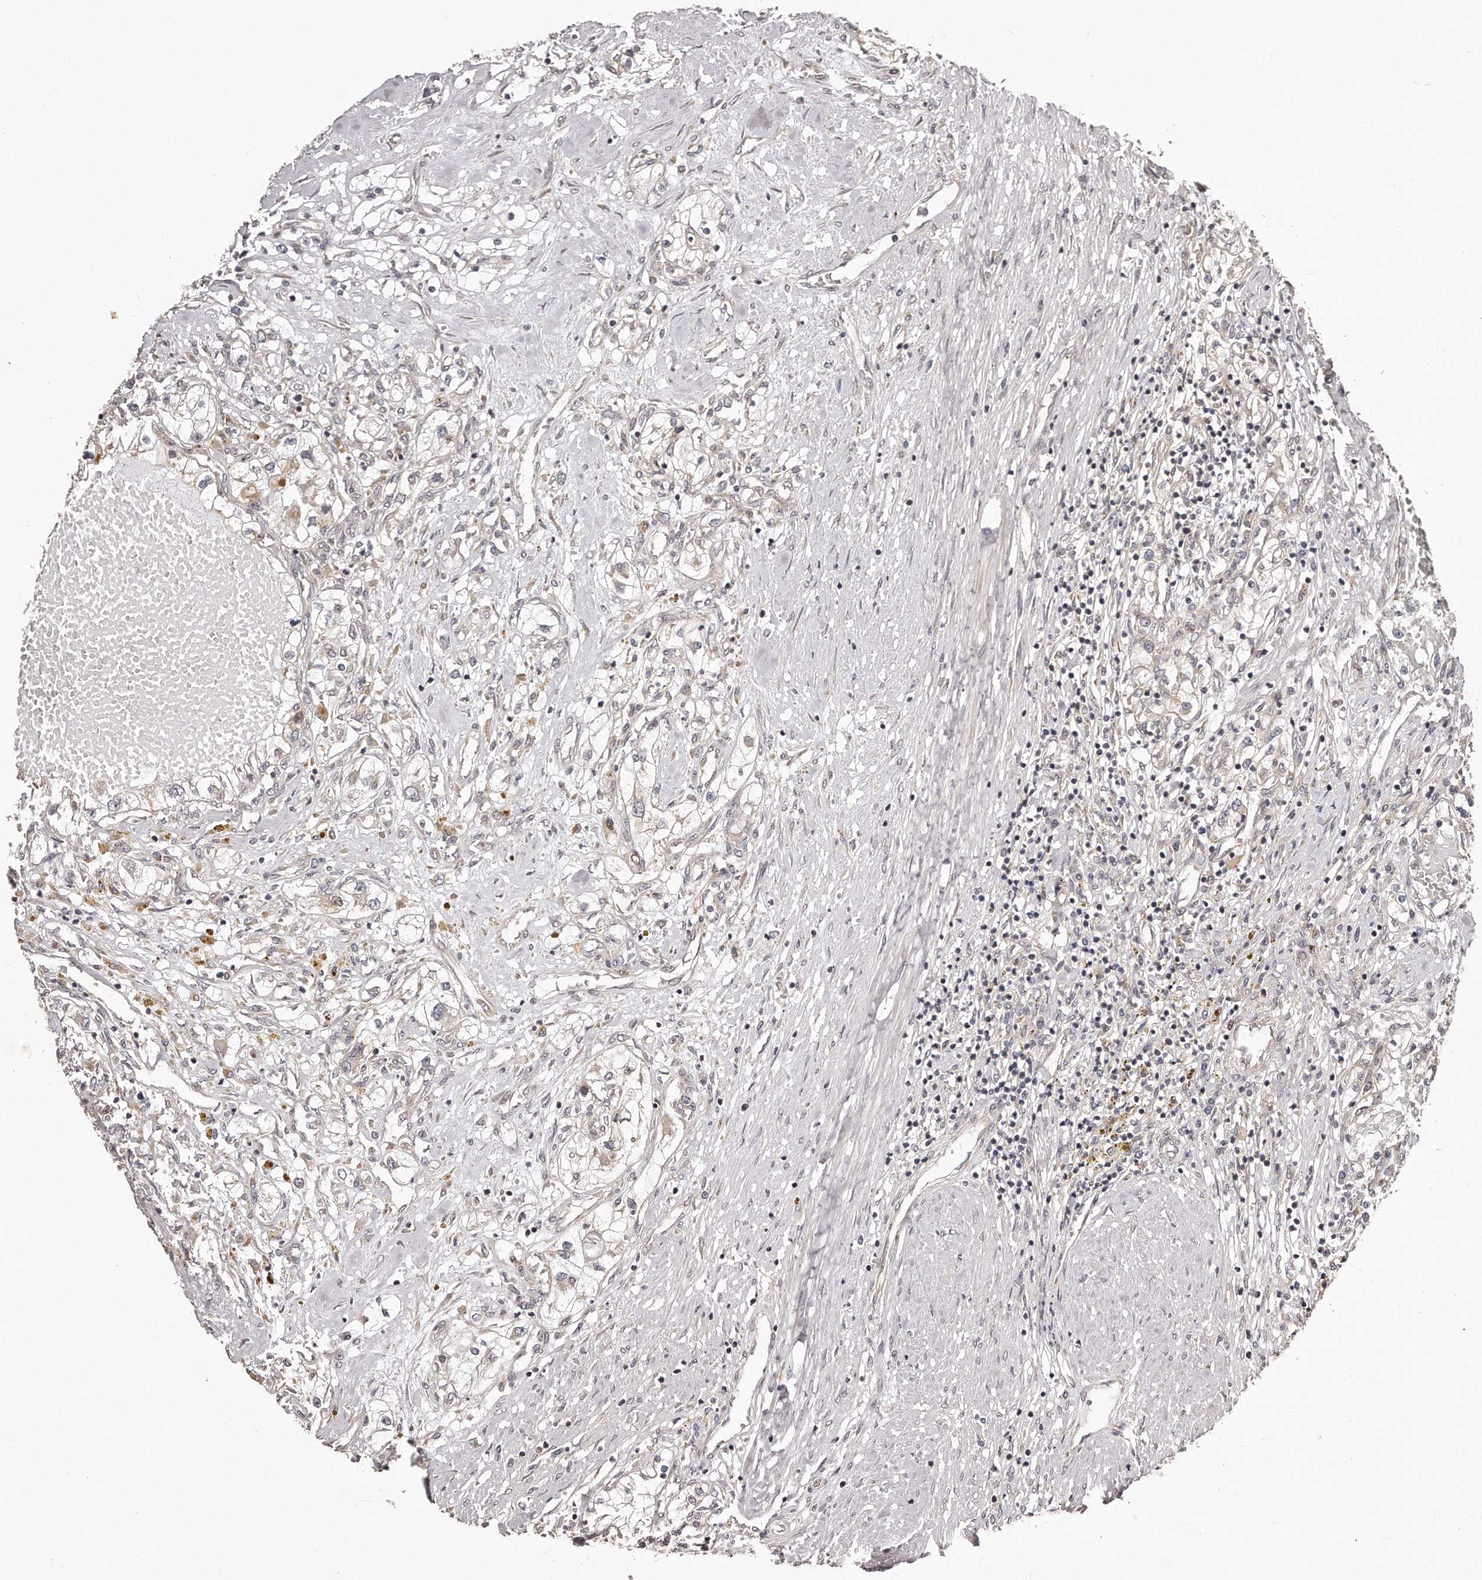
{"staining": {"intensity": "negative", "quantity": "none", "location": "none"}, "tissue": "renal cancer", "cell_type": "Tumor cells", "image_type": "cancer", "snomed": [{"axis": "morphology", "description": "Normal tissue, NOS"}, {"axis": "morphology", "description": "Adenocarcinoma, NOS"}, {"axis": "topography", "description": "Kidney"}], "caption": "IHC micrograph of adenocarcinoma (renal) stained for a protein (brown), which demonstrates no staining in tumor cells.", "gene": "TRAPPC14", "patient": {"sex": "male", "age": 68}}